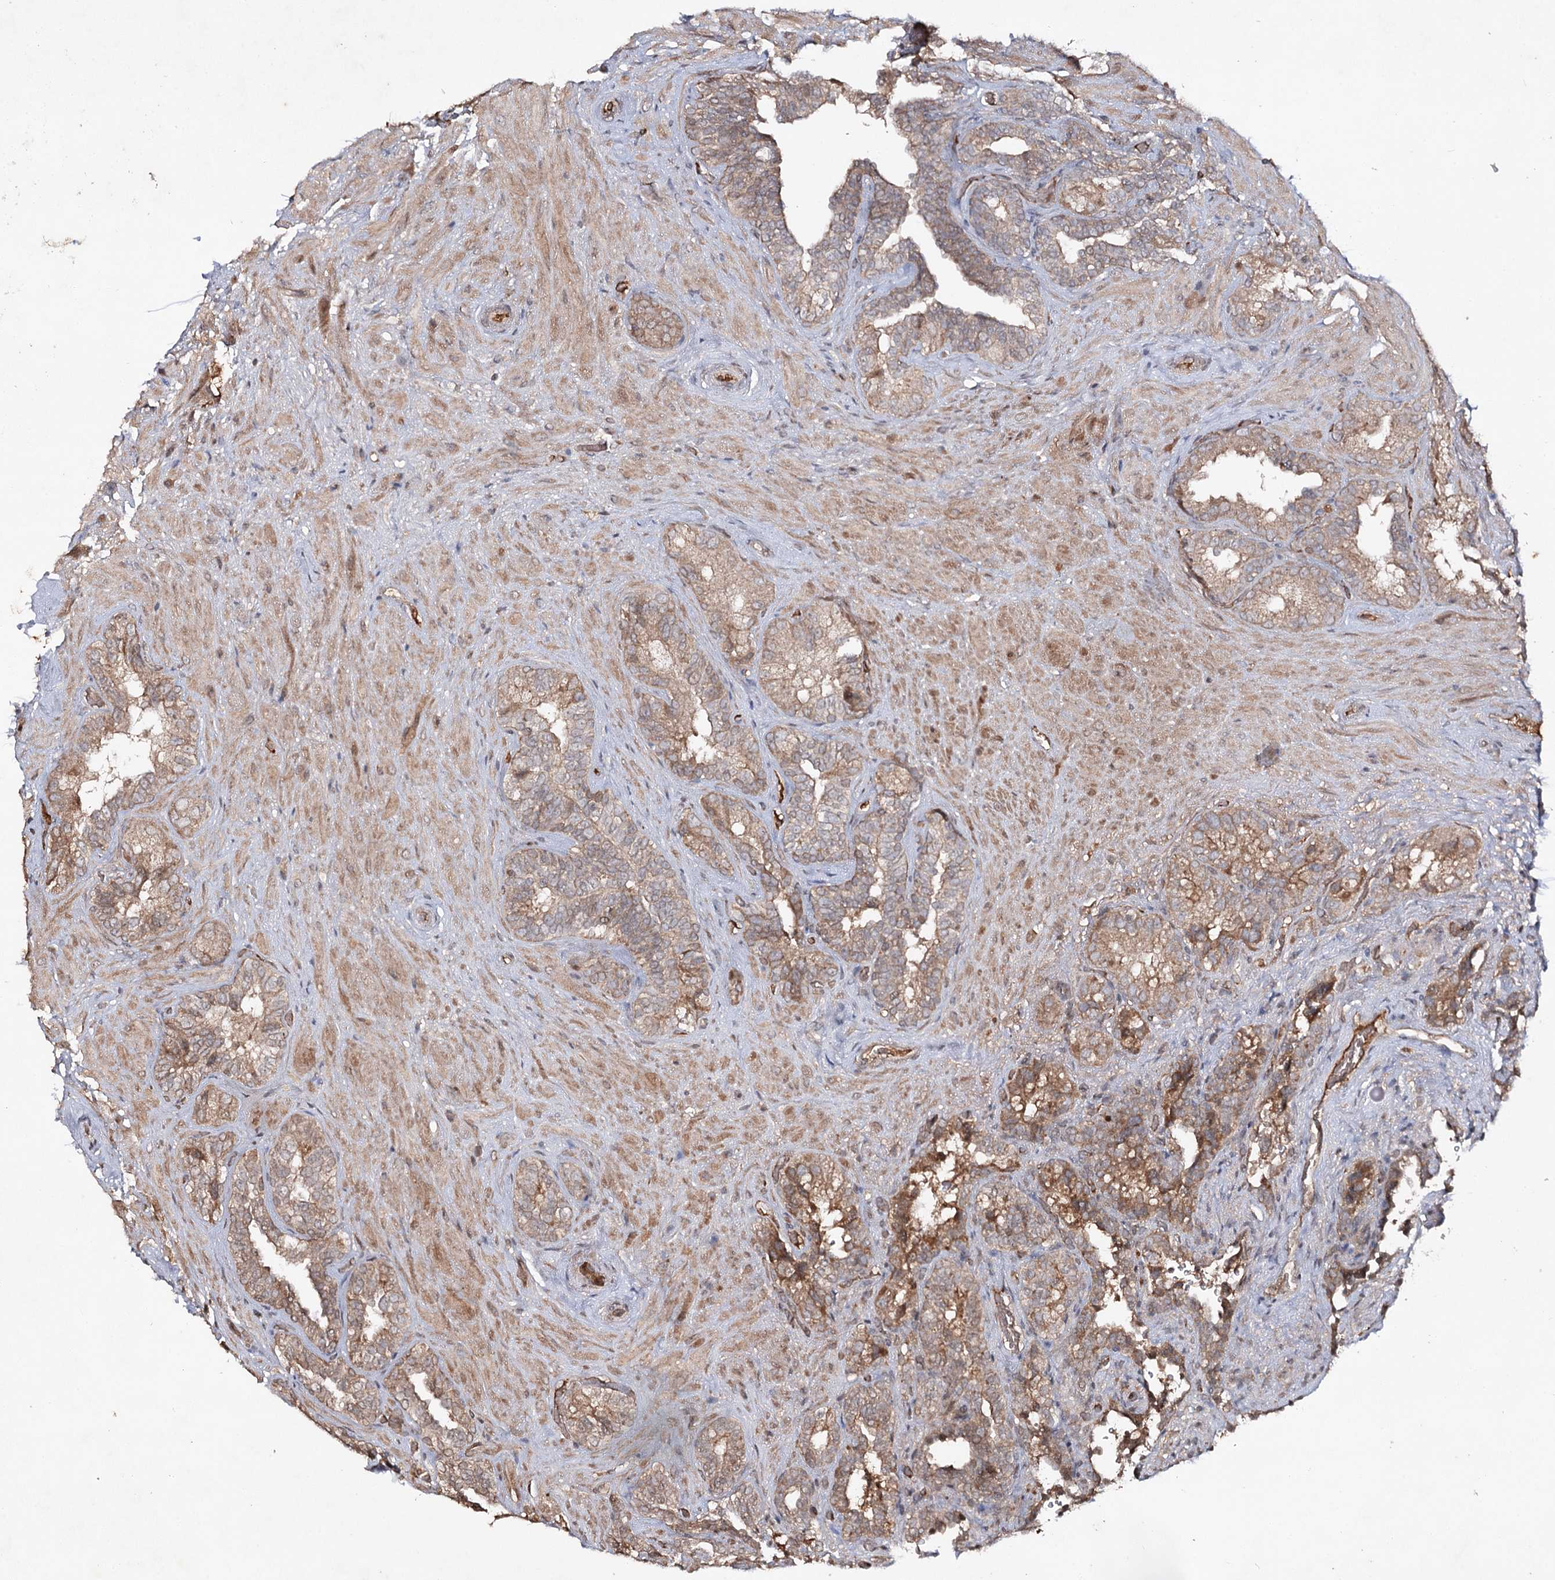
{"staining": {"intensity": "moderate", "quantity": "25%-75%", "location": "cytoplasmic/membranous"}, "tissue": "seminal vesicle", "cell_type": "Glandular cells", "image_type": "normal", "snomed": [{"axis": "morphology", "description": "Normal tissue, NOS"}, {"axis": "topography", "description": "Seminal veicle"}, {"axis": "topography", "description": "Peripheral nerve tissue"}], "caption": "Immunohistochemistry (DAB (3,3'-diaminobenzidine)) staining of normal seminal vesicle demonstrates moderate cytoplasmic/membranous protein expression in approximately 25%-75% of glandular cells. (brown staining indicates protein expression, while blue staining denotes nuclei).", "gene": "CYP2B6", "patient": {"sex": "male", "age": 67}}